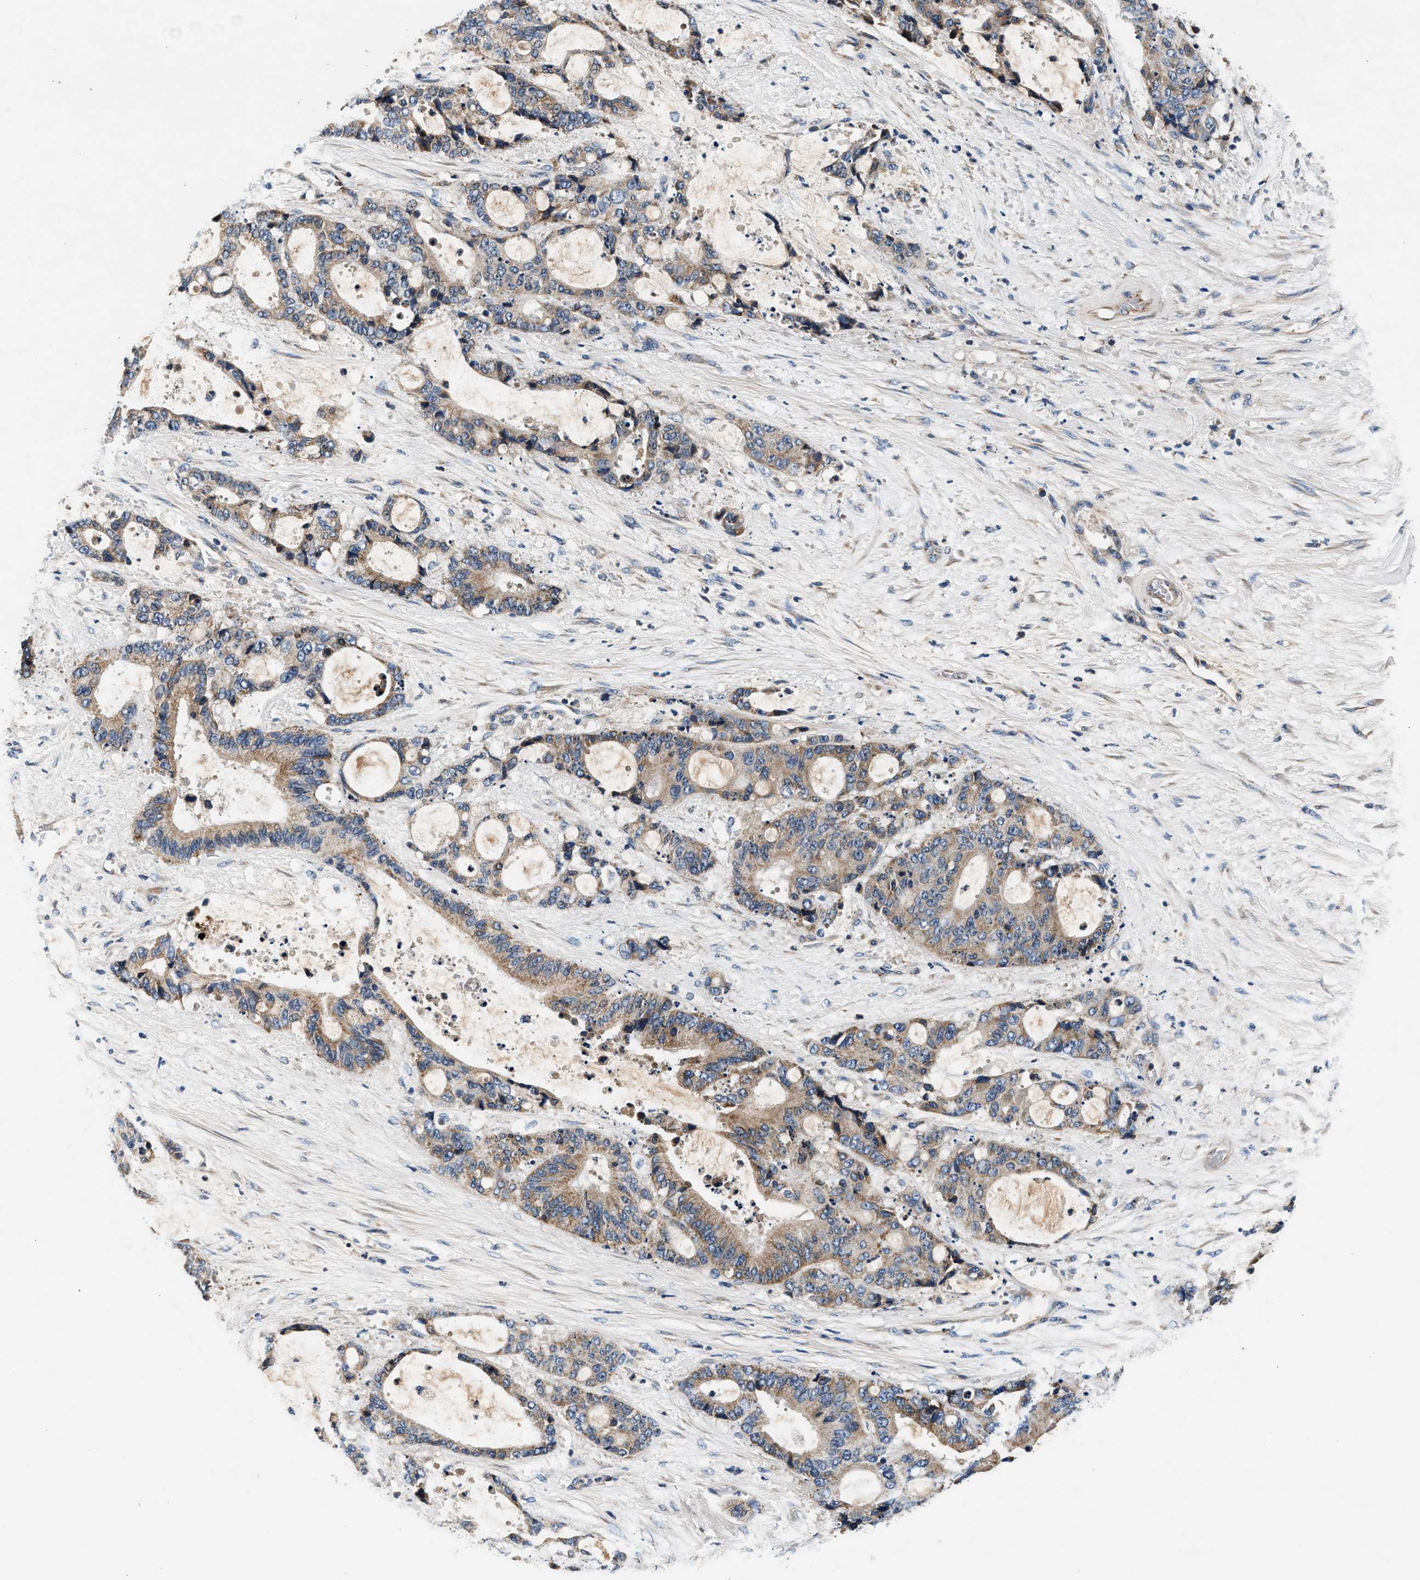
{"staining": {"intensity": "moderate", "quantity": ">75%", "location": "cytoplasmic/membranous"}, "tissue": "liver cancer", "cell_type": "Tumor cells", "image_type": "cancer", "snomed": [{"axis": "morphology", "description": "Normal tissue, NOS"}, {"axis": "morphology", "description": "Cholangiocarcinoma"}, {"axis": "topography", "description": "Liver"}, {"axis": "topography", "description": "Peripheral nerve tissue"}], "caption": "About >75% of tumor cells in cholangiocarcinoma (liver) reveal moderate cytoplasmic/membranous protein expression as visualized by brown immunohistochemical staining.", "gene": "IMMT", "patient": {"sex": "female", "age": 73}}